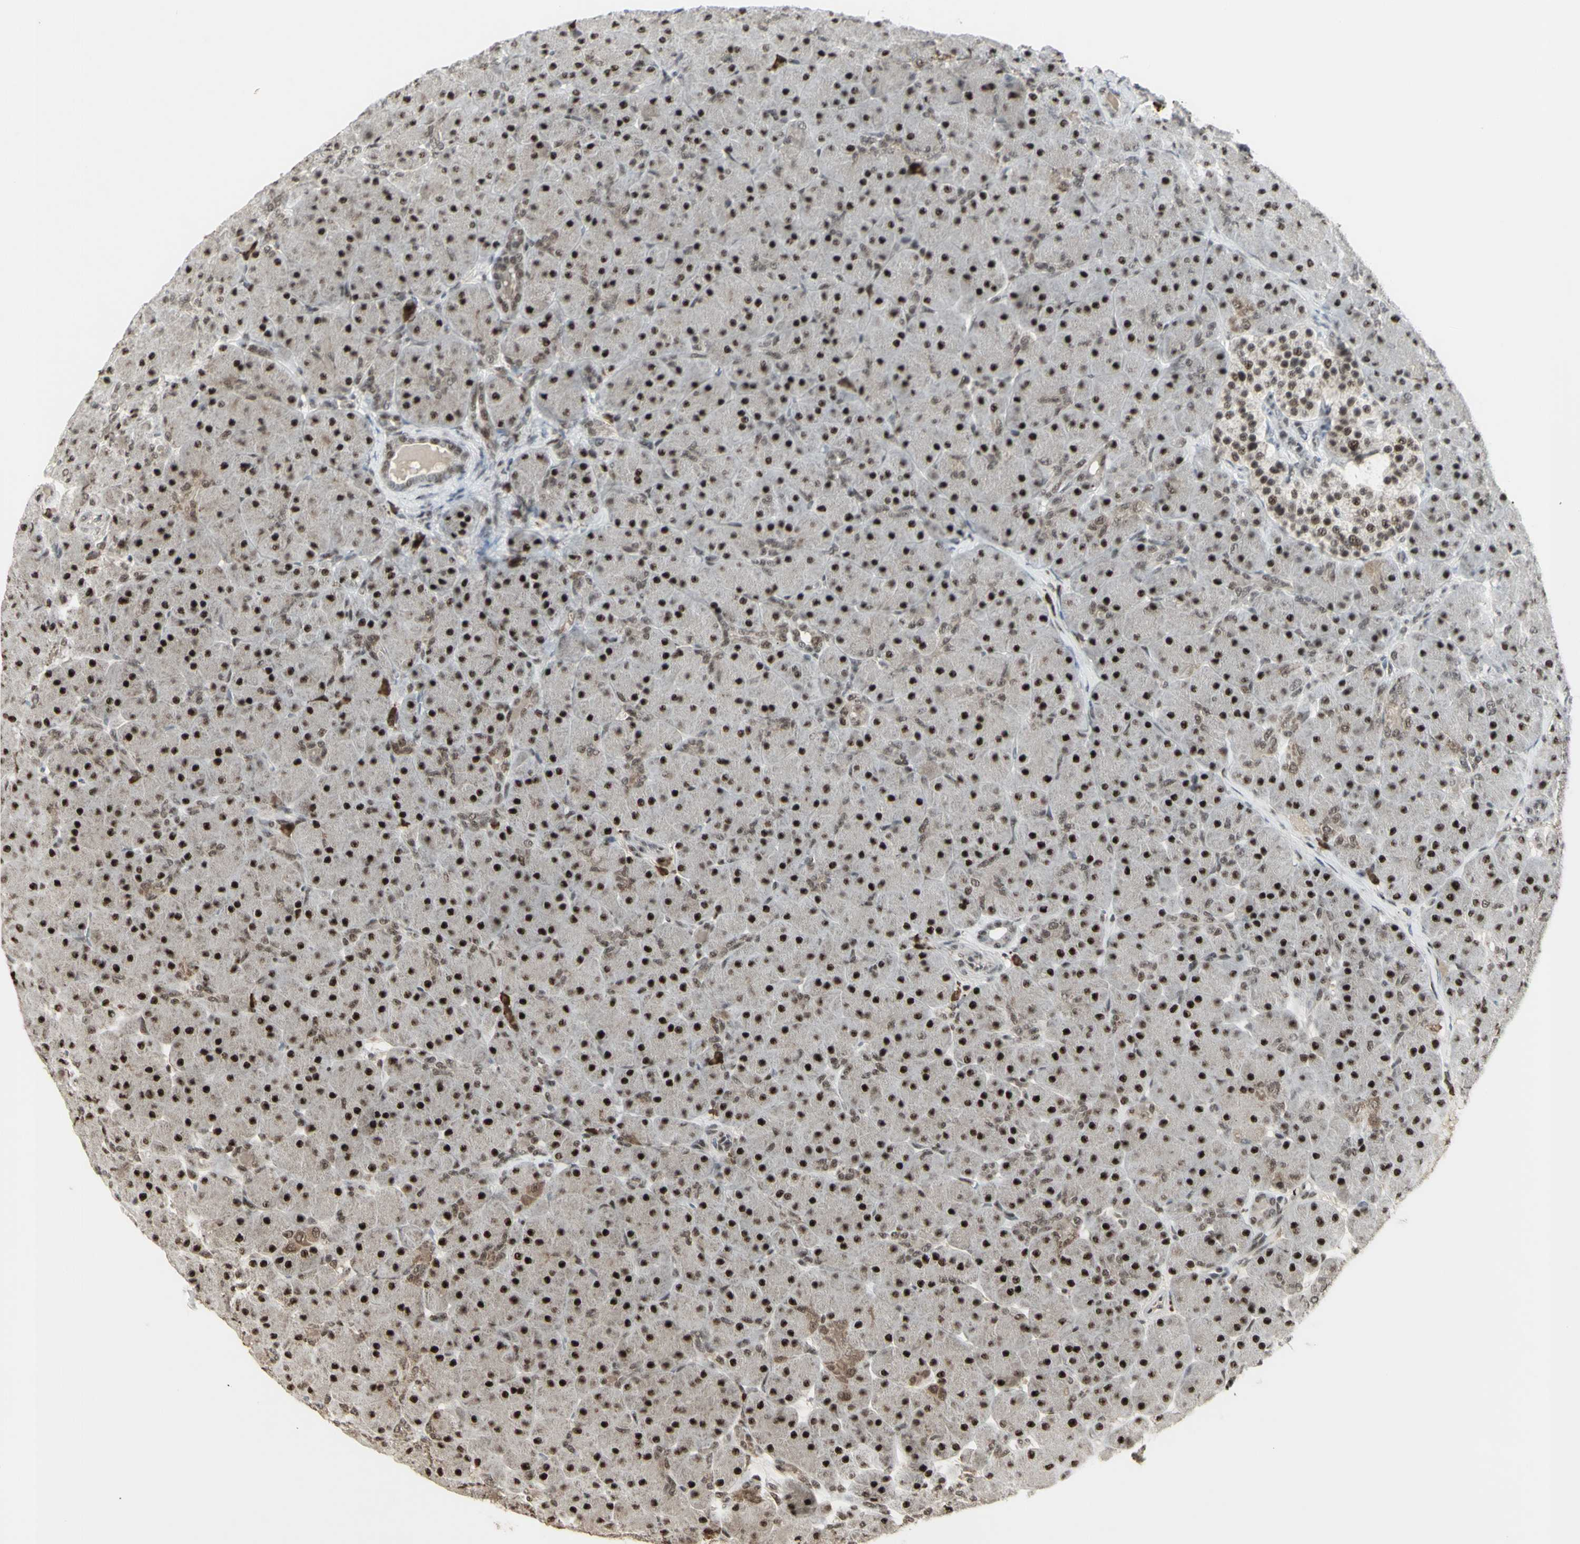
{"staining": {"intensity": "strong", "quantity": ">75%", "location": "nuclear"}, "tissue": "pancreas", "cell_type": "Exocrine glandular cells", "image_type": "normal", "snomed": [{"axis": "morphology", "description": "Normal tissue, NOS"}, {"axis": "topography", "description": "Pancreas"}], "caption": "Protein analysis of benign pancreas shows strong nuclear positivity in about >75% of exocrine glandular cells.", "gene": "CCNT1", "patient": {"sex": "male", "age": 66}}